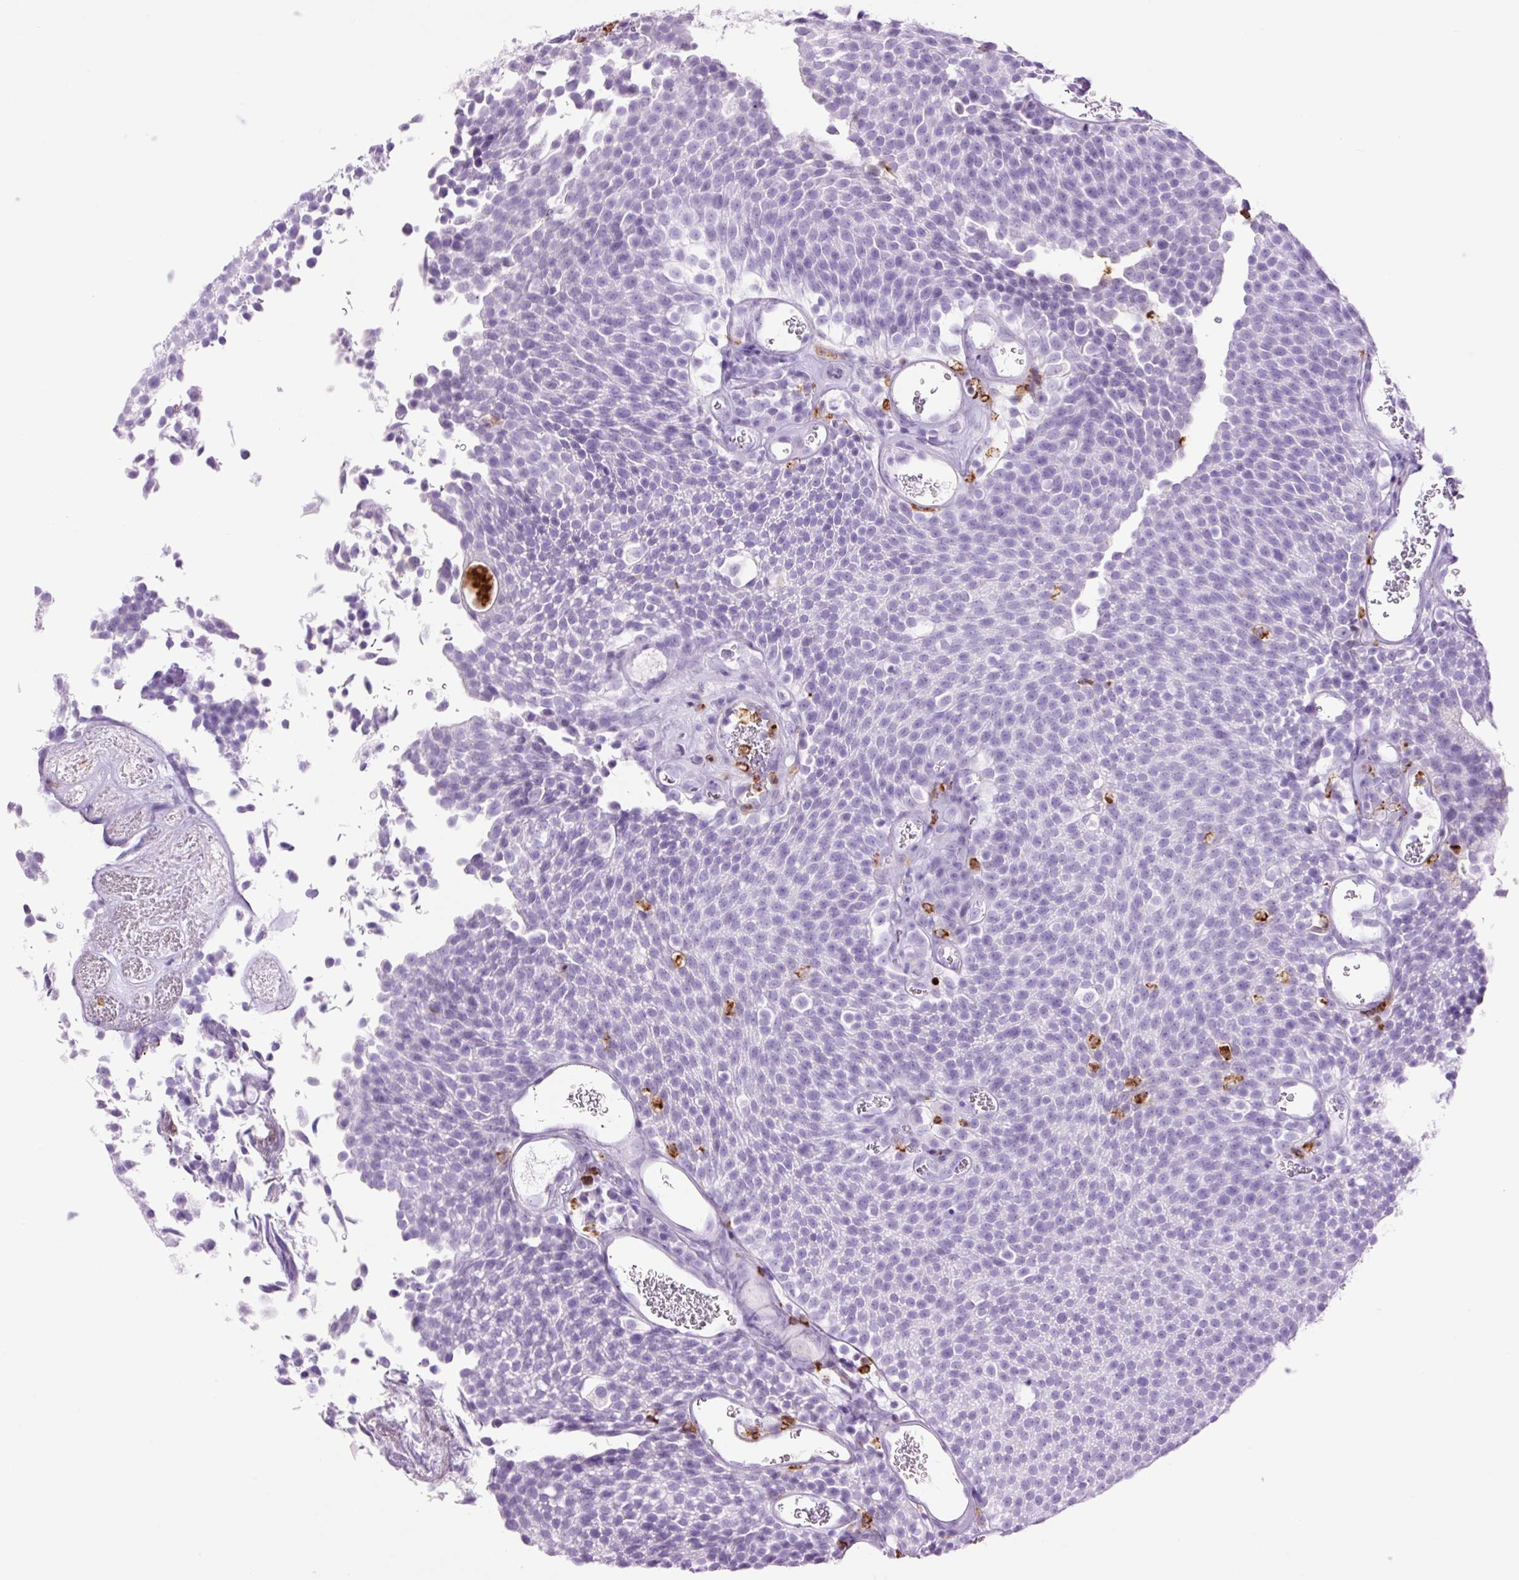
{"staining": {"intensity": "negative", "quantity": "none", "location": "none"}, "tissue": "urothelial cancer", "cell_type": "Tumor cells", "image_type": "cancer", "snomed": [{"axis": "morphology", "description": "Urothelial carcinoma, Low grade"}, {"axis": "topography", "description": "Urinary bladder"}], "caption": "Photomicrograph shows no significant protein staining in tumor cells of urothelial carcinoma (low-grade).", "gene": "LYZ", "patient": {"sex": "female", "age": 79}}